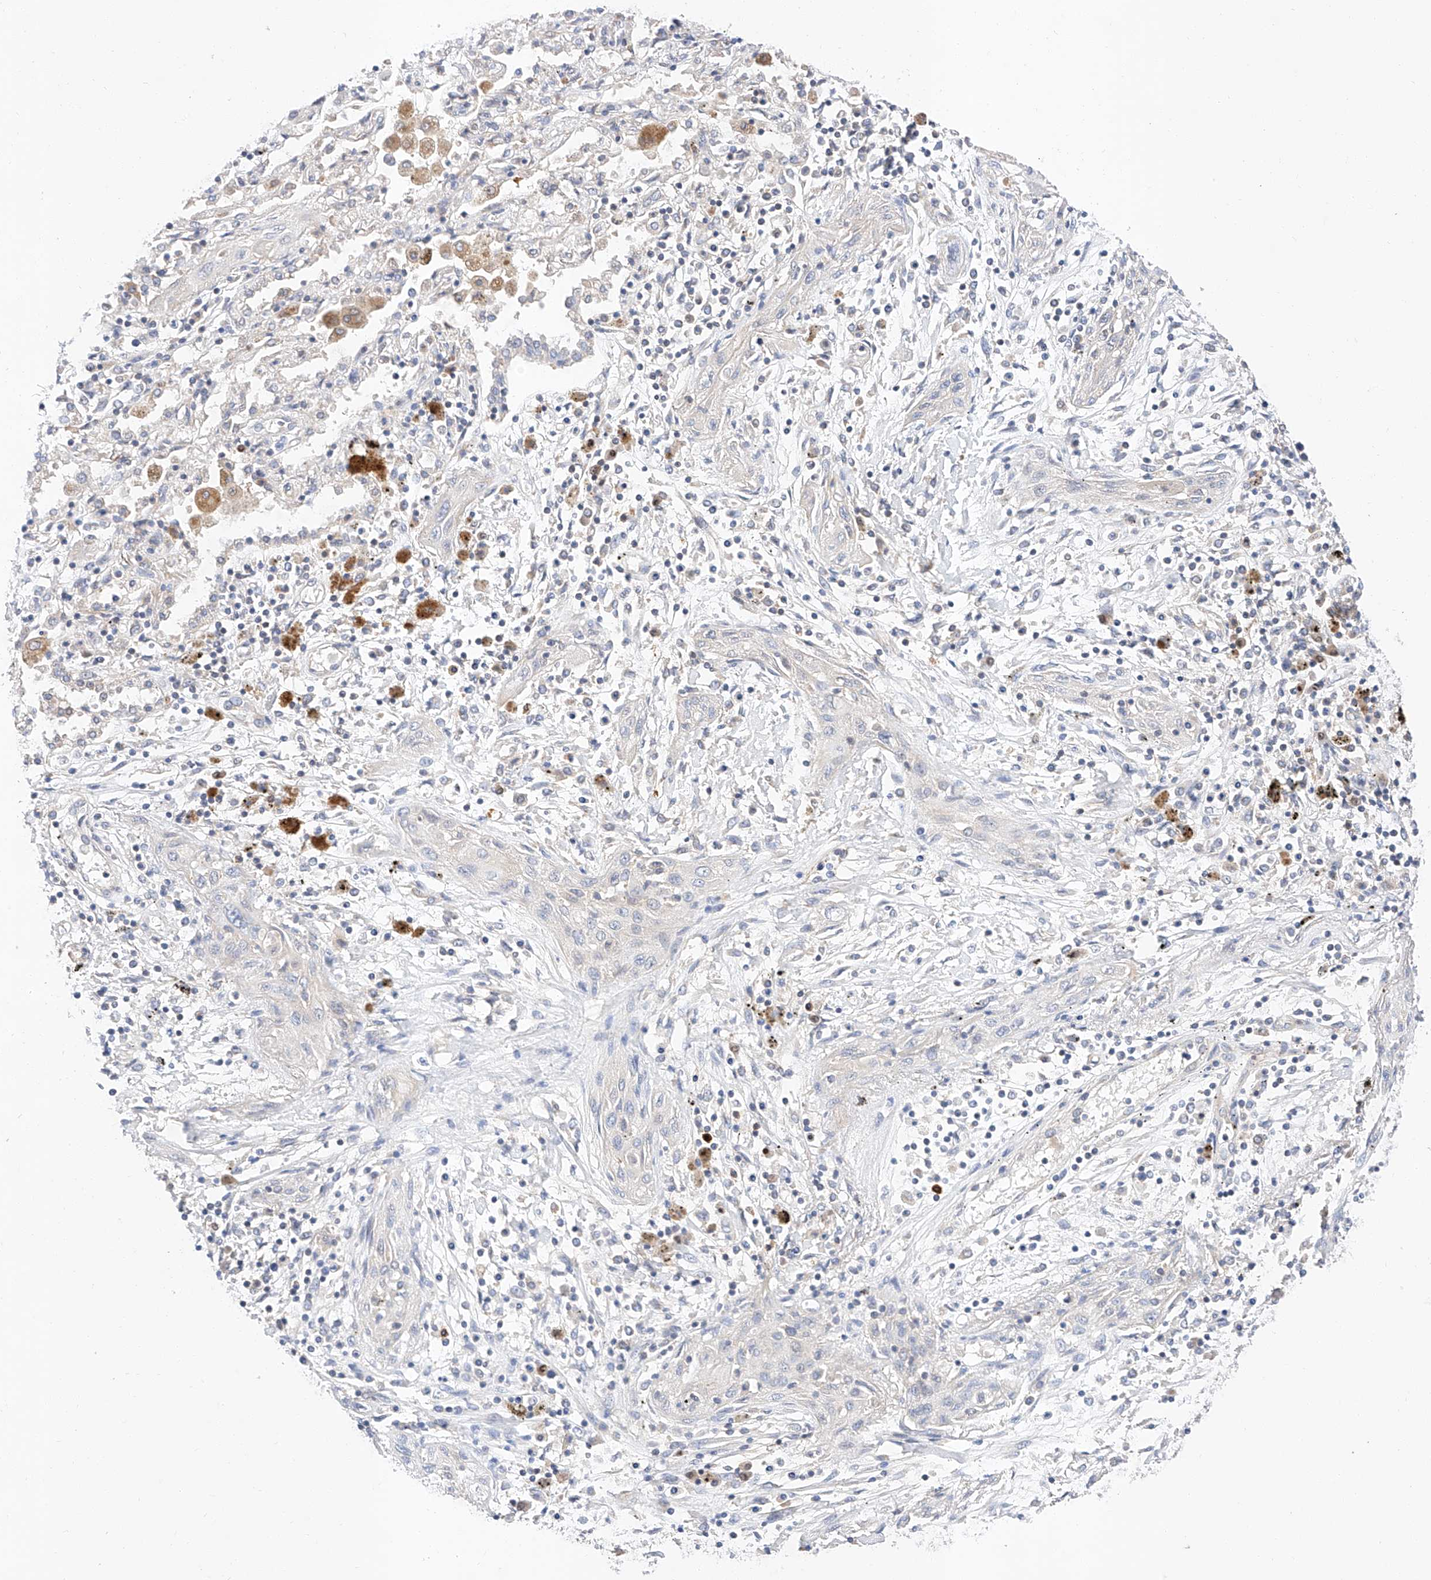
{"staining": {"intensity": "negative", "quantity": "none", "location": "none"}, "tissue": "lung cancer", "cell_type": "Tumor cells", "image_type": "cancer", "snomed": [{"axis": "morphology", "description": "Squamous cell carcinoma, NOS"}, {"axis": "topography", "description": "Lung"}], "caption": "The IHC micrograph has no significant expression in tumor cells of lung cancer (squamous cell carcinoma) tissue. (DAB immunohistochemistry (IHC), high magnification).", "gene": "C6orf118", "patient": {"sex": "female", "age": 47}}